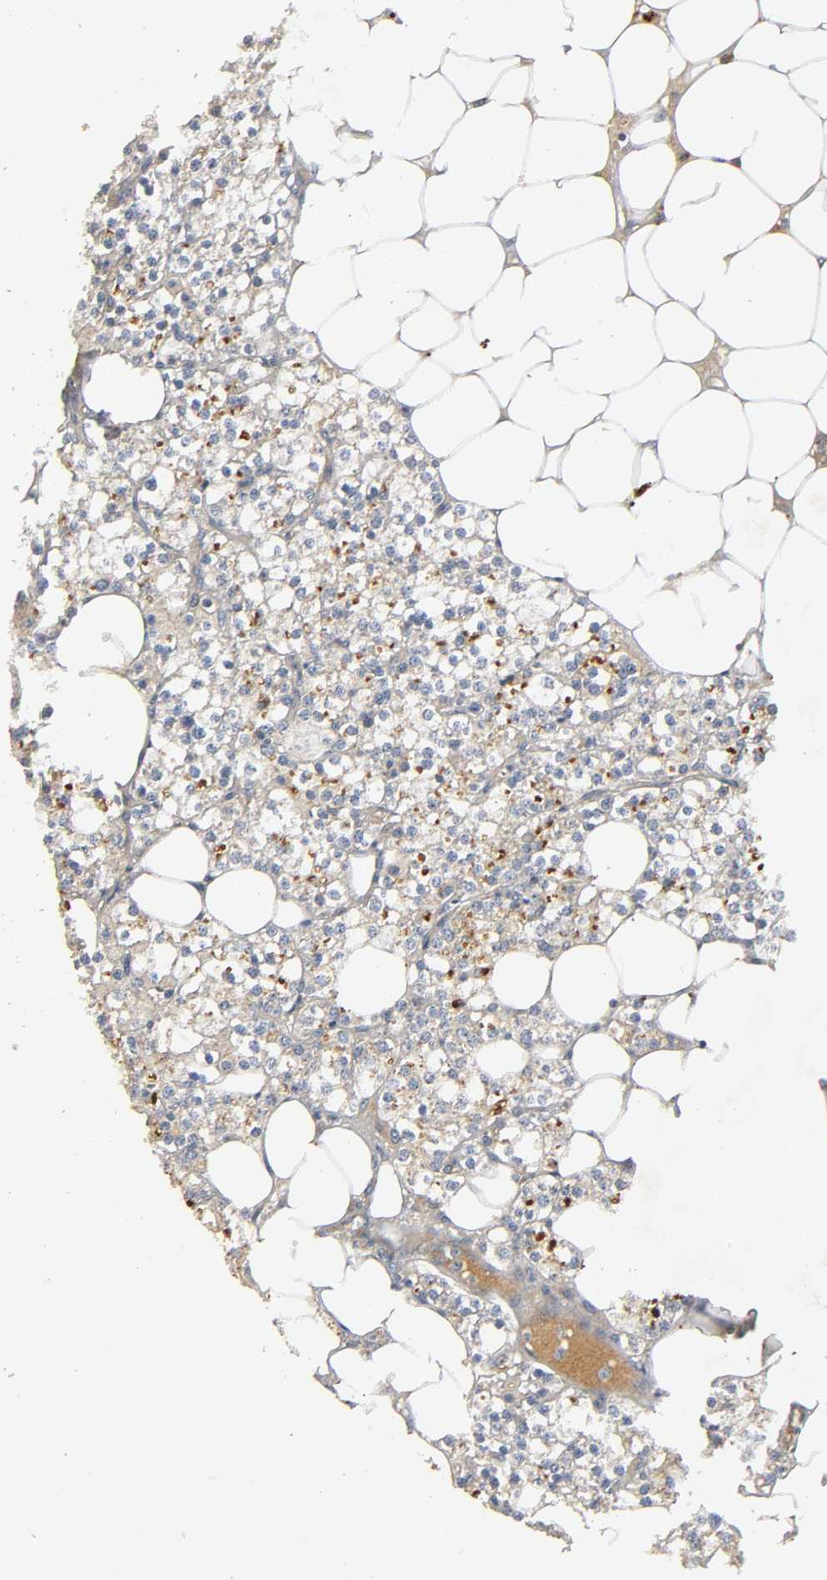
{"staining": {"intensity": "strong", "quantity": ">75%", "location": "cytoplasmic/membranous"}, "tissue": "parathyroid gland", "cell_type": "Glandular cells", "image_type": "normal", "snomed": [{"axis": "morphology", "description": "Normal tissue, NOS"}, {"axis": "topography", "description": "Parathyroid gland"}], "caption": "Brown immunohistochemical staining in normal human parathyroid gland exhibits strong cytoplasmic/membranous positivity in approximately >75% of glandular cells.", "gene": "IKBKB", "patient": {"sex": "female", "age": 63}}